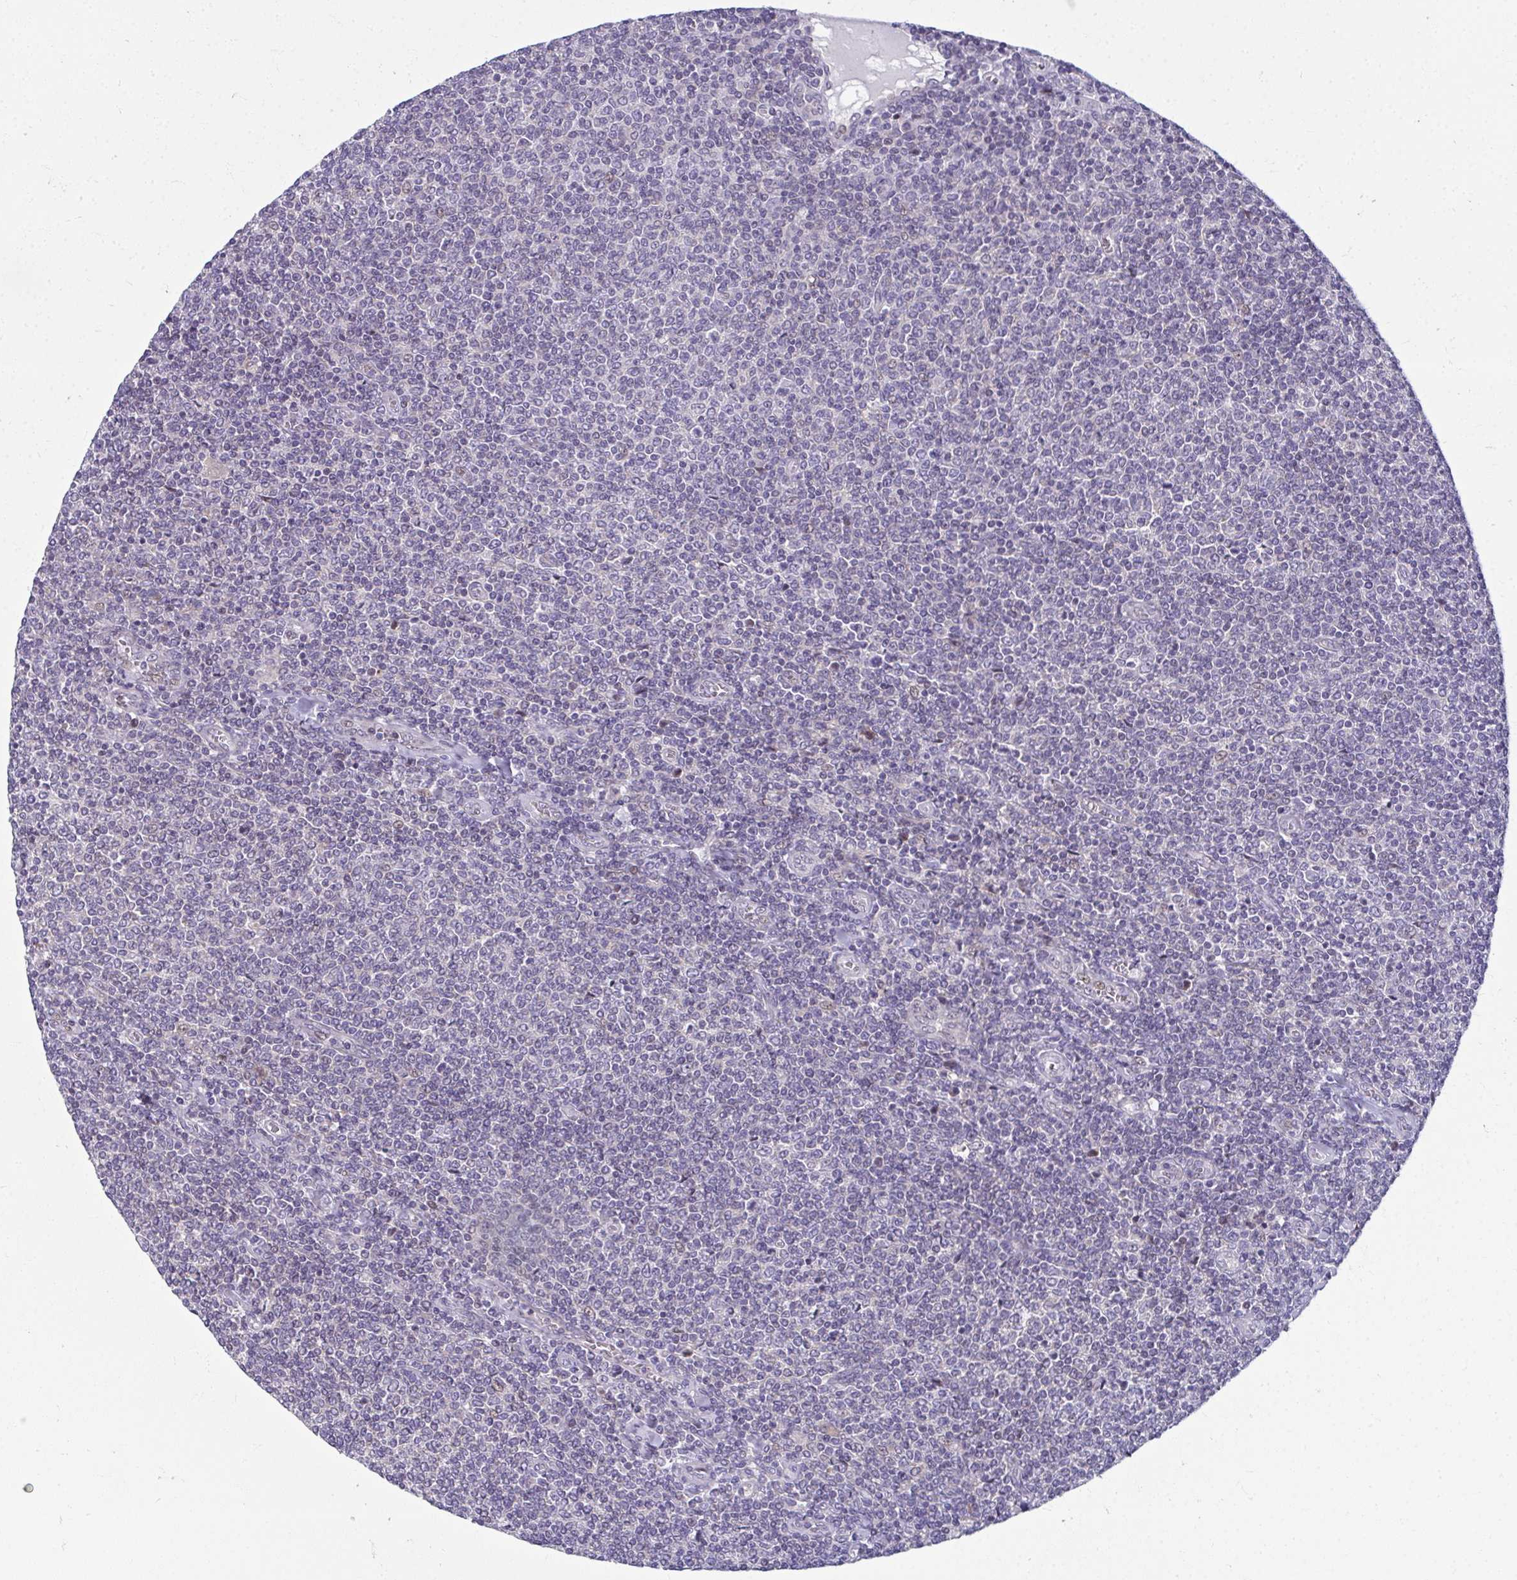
{"staining": {"intensity": "negative", "quantity": "none", "location": "none"}, "tissue": "lymphoma", "cell_type": "Tumor cells", "image_type": "cancer", "snomed": [{"axis": "morphology", "description": "Malignant lymphoma, non-Hodgkin's type, Low grade"}, {"axis": "topography", "description": "Lymph node"}], "caption": "Tumor cells are negative for brown protein staining in lymphoma. (DAB (3,3'-diaminobenzidine) immunohistochemistry visualized using brightfield microscopy, high magnification).", "gene": "ODF1", "patient": {"sex": "male", "age": 52}}